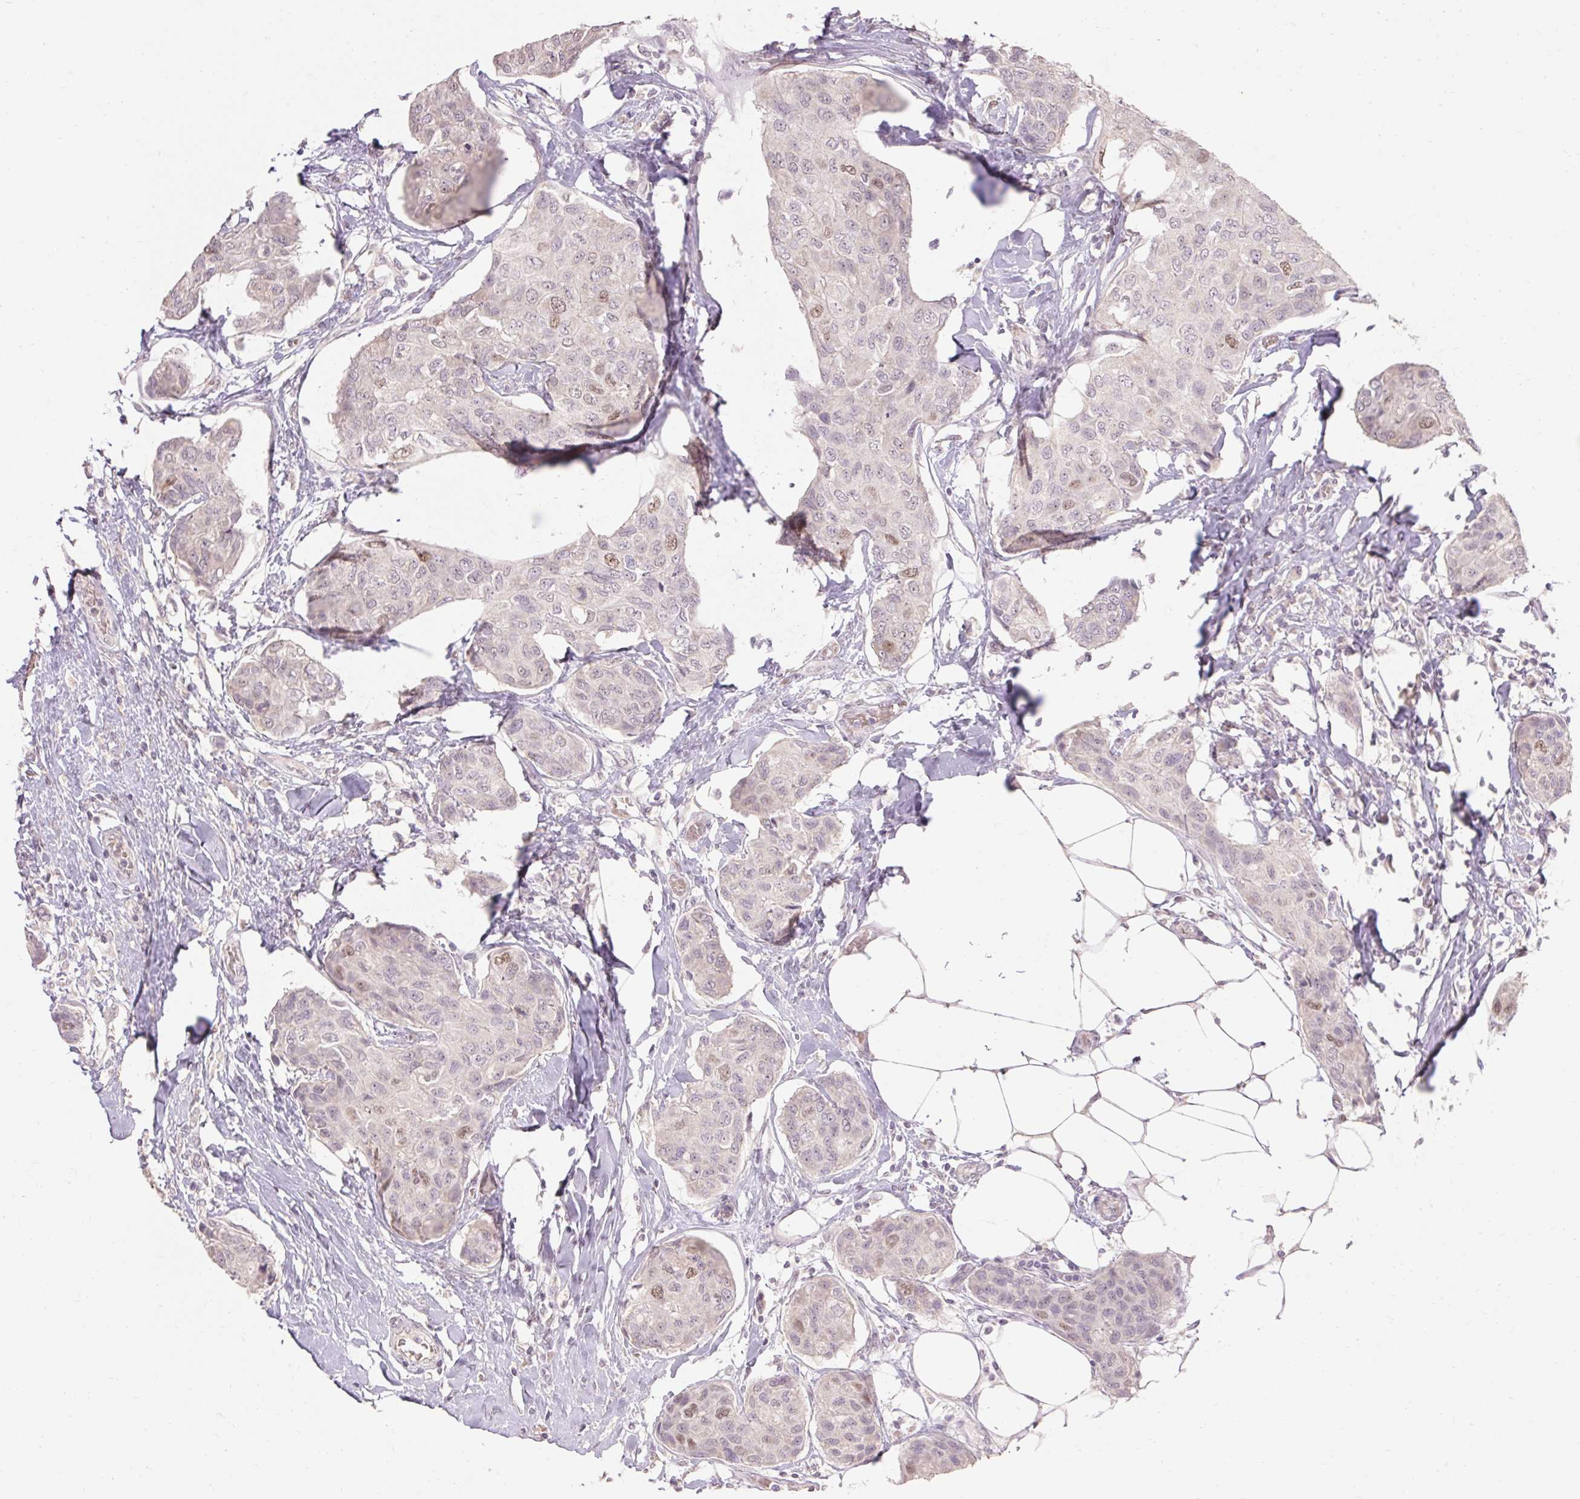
{"staining": {"intensity": "weak", "quantity": "<25%", "location": "nuclear"}, "tissue": "breast cancer", "cell_type": "Tumor cells", "image_type": "cancer", "snomed": [{"axis": "morphology", "description": "Duct carcinoma"}, {"axis": "topography", "description": "Breast"}], "caption": "An image of breast cancer stained for a protein shows no brown staining in tumor cells.", "gene": "SKP2", "patient": {"sex": "female", "age": 80}}